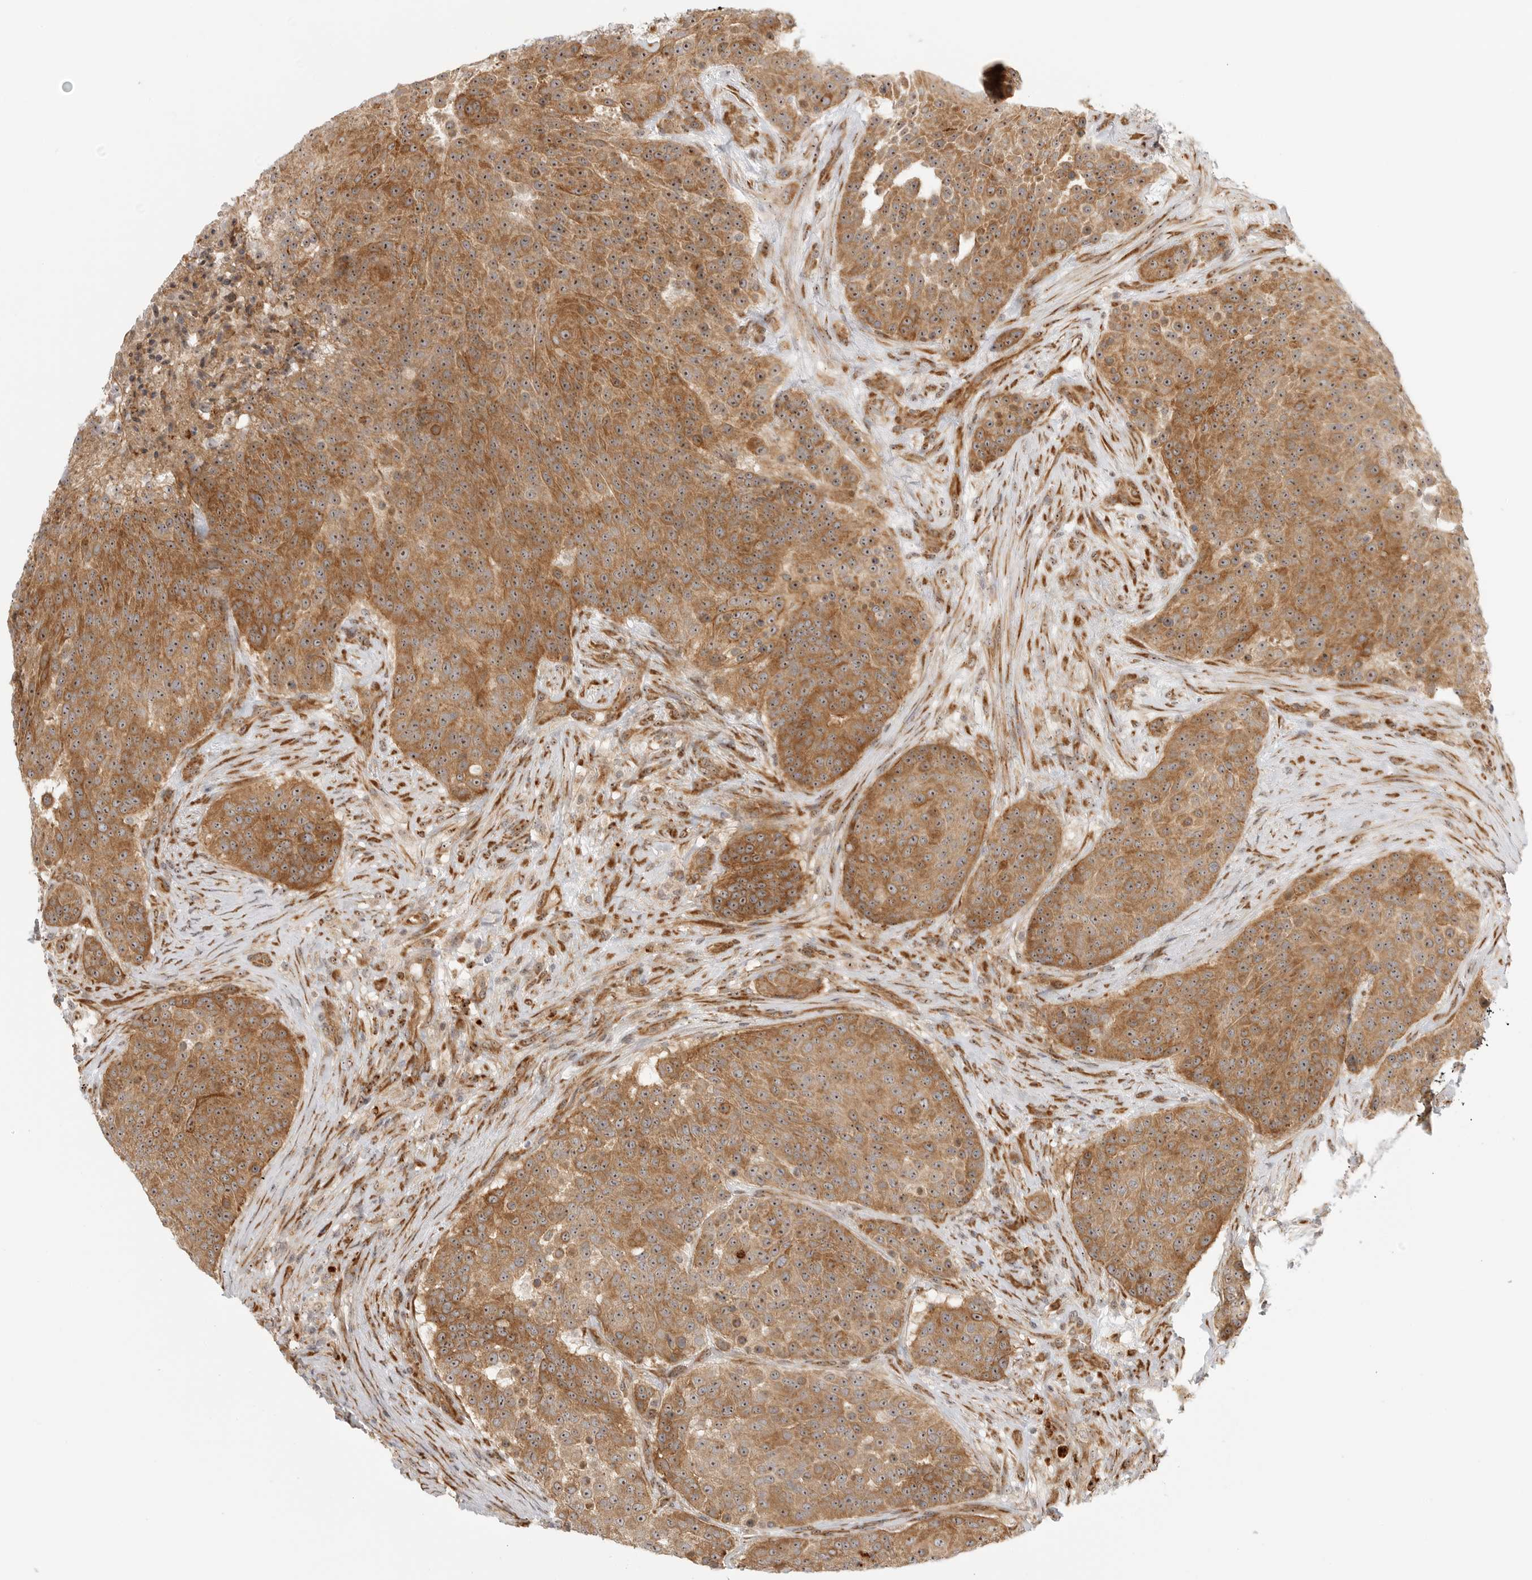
{"staining": {"intensity": "moderate", "quantity": ">75%", "location": "cytoplasmic/membranous,nuclear"}, "tissue": "urothelial cancer", "cell_type": "Tumor cells", "image_type": "cancer", "snomed": [{"axis": "morphology", "description": "Urothelial carcinoma, High grade"}, {"axis": "topography", "description": "Urinary bladder"}], "caption": "There is medium levels of moderate cytoplasmic/membranous and nuclear expression in tumor cells of urothelial cancer, as demonstrated by immunohistochemical staining (brown color).", "gene": "DSCC1", "patient": {"sex": "female", "age": 63}}